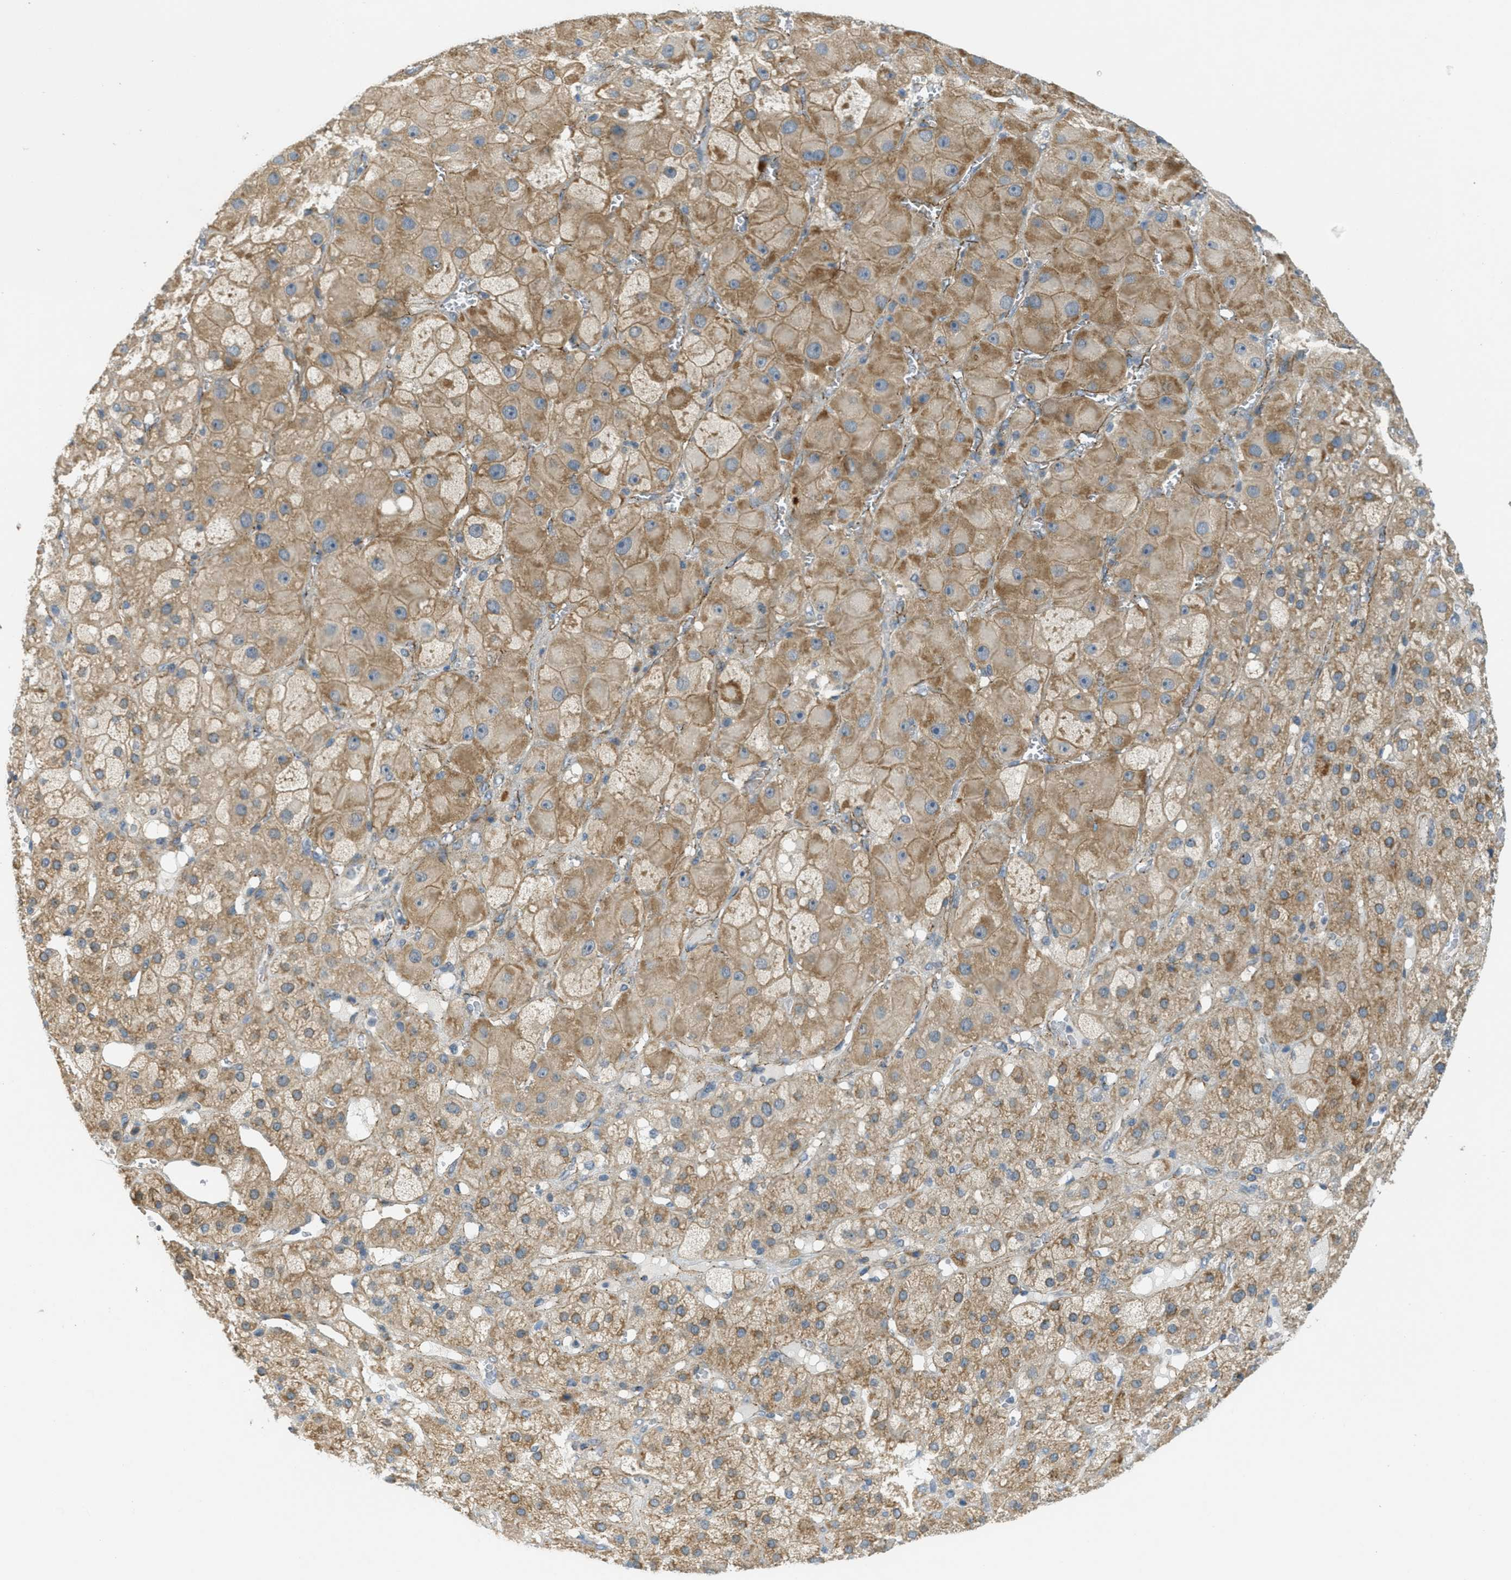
{"staining": {"intensity": "moderate", "quantity": ">75%", "location": "cytoplasmic/membranous"}, "tissue": "adrenal gland", "cell_type": "Glandular cells", "image_type": "normal", "snomed": [{"axis": "morphology", "description": "Normal tissue, NOS"}, {"axis": "topography", "description": "Adrenal gland"}], "caption": "A high-resolution histopathology image shows immunohistochemistry (IHC) staining of benign adrenal gland, which displays moderate cytoplasmic/membranous staining in about >75% of glandular cells. (Brightfield microscopy of DAB IHC at high magnification).", "gene": "JCAD", "patient": {"sex": "female", "age": 47}}